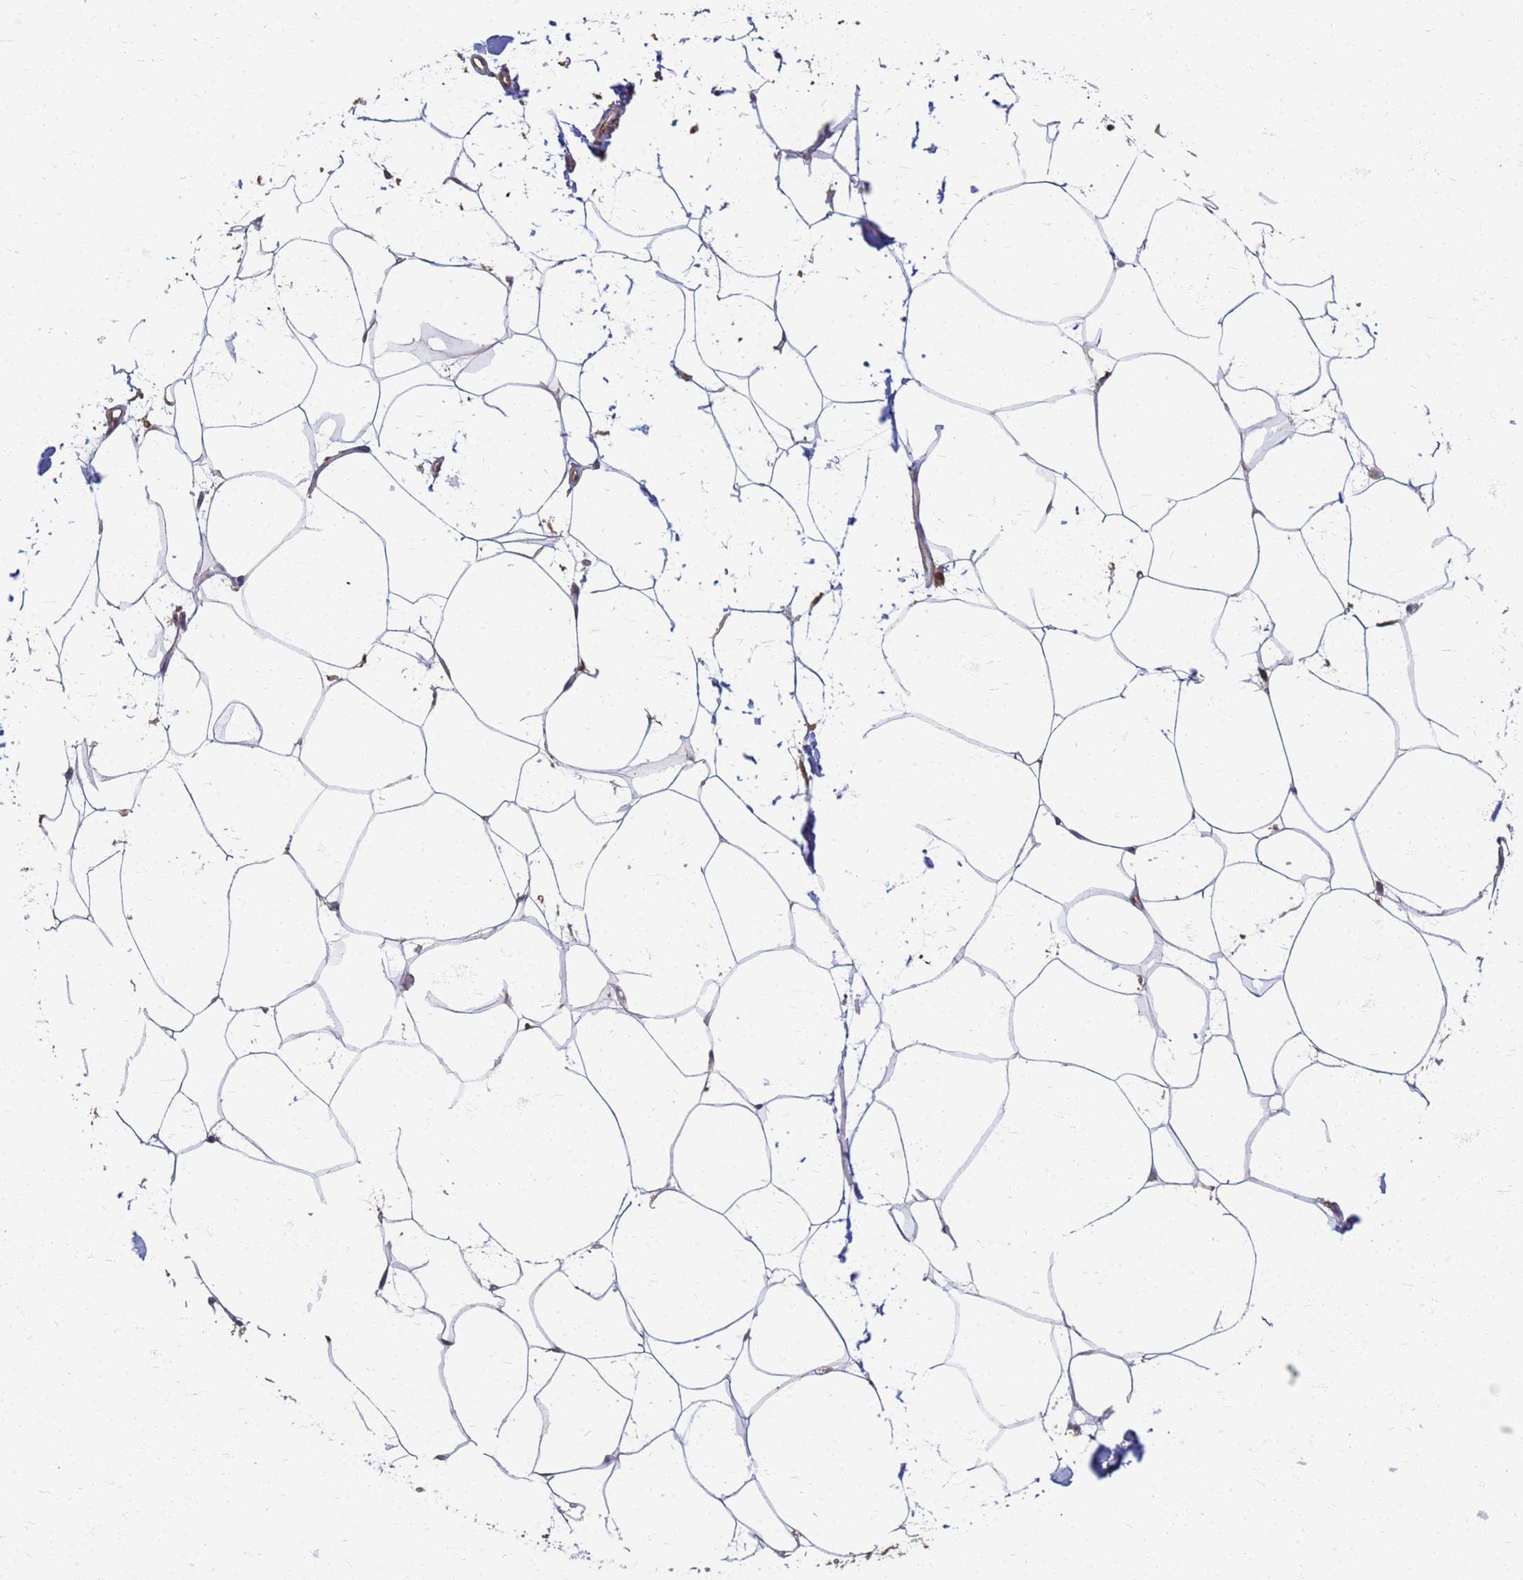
{"staining": {"intensity": "negative", "quantity": "none", "location": "none"}, "tissue": "adipose tissue", "cell_type": "Adipocytes", "image_type": "normal", "snomed": [{"axis": "morphology", "description": "Normal tissue, NOS"}, {"axis": "topography", "description": "Adipose tissue"}], "caption": "IHC of benign human adipose tissue reveals no positivity in adipocytes.", "gene": "ITGB4", "patient": {"sex": "female", "age": 37}}